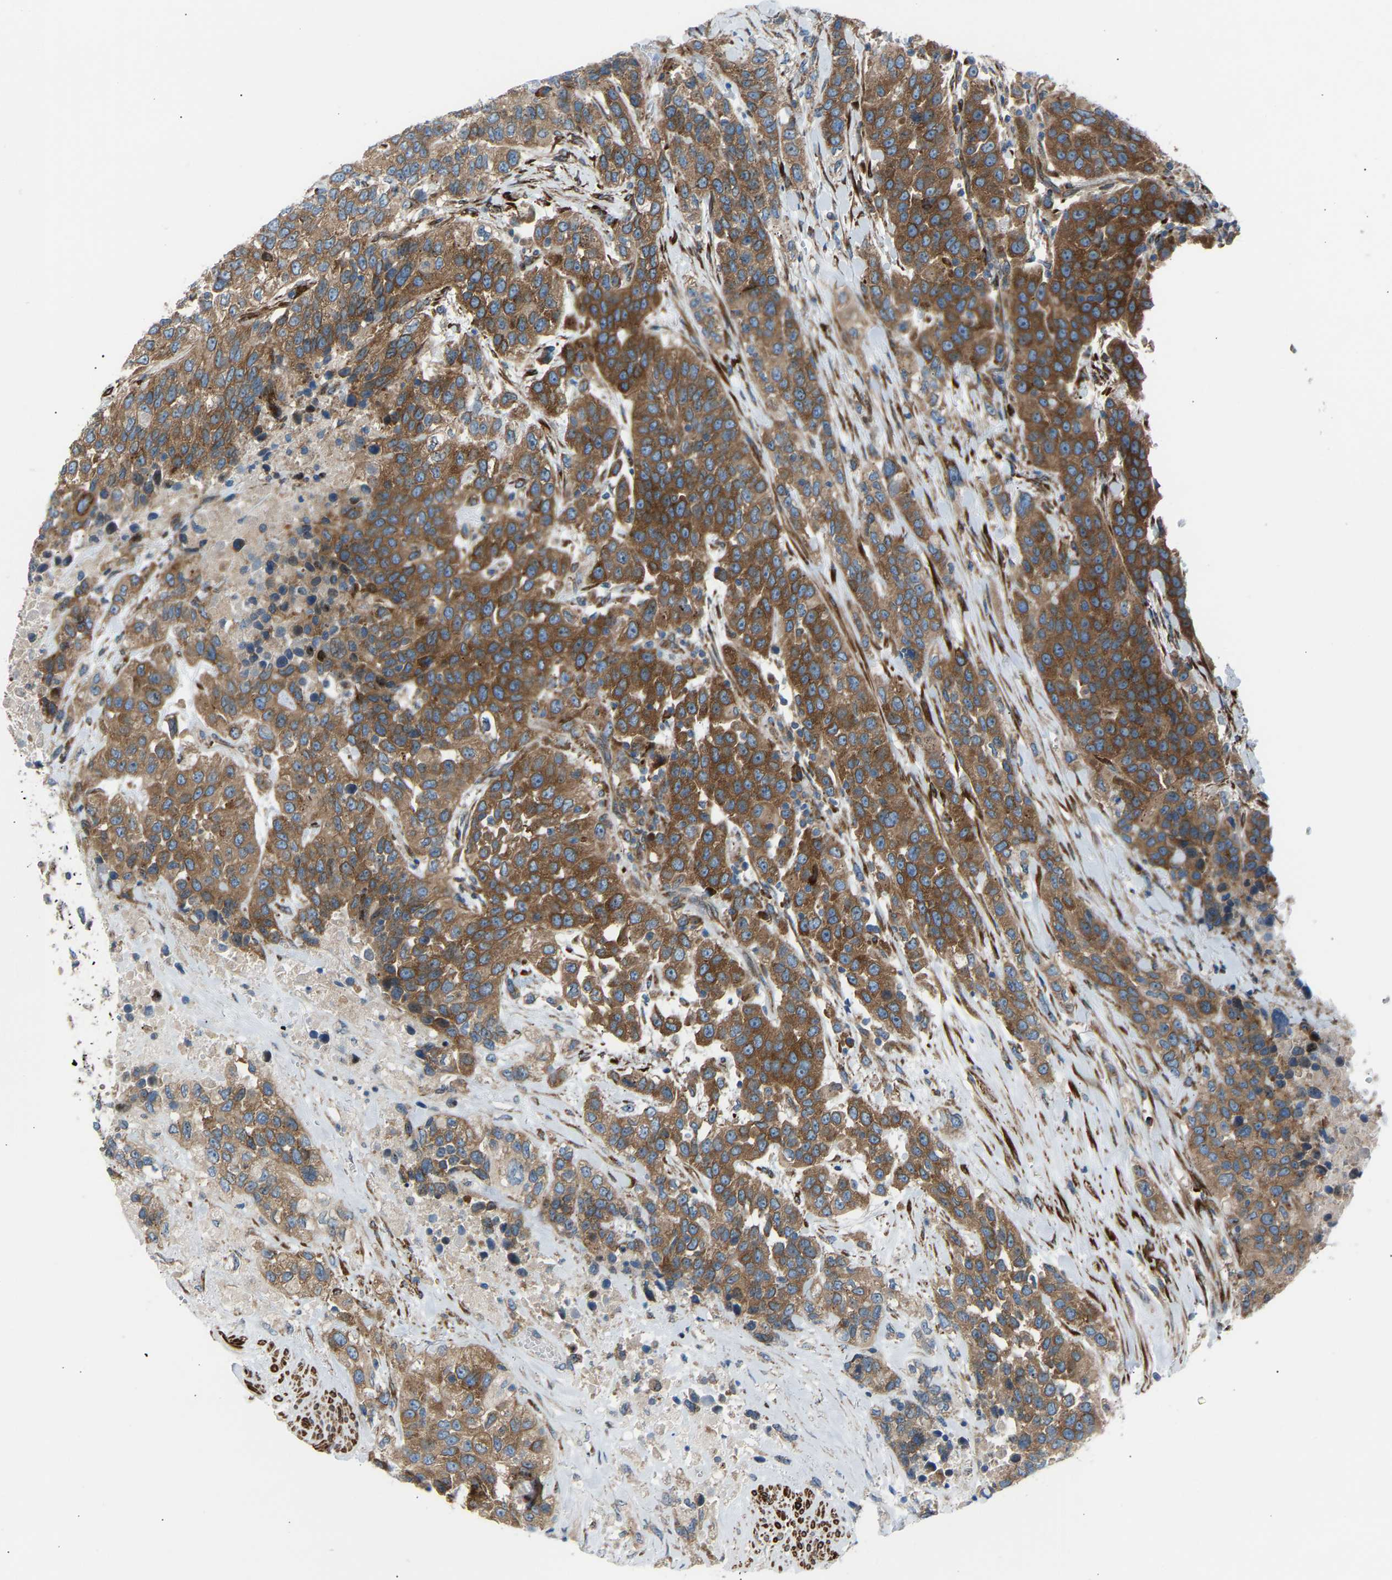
{"staining": {"intensity": "strong", "quantity": ">75%", "location": "cytoplasmic/membranous"}, "tissue": "urothelial cancer", "cell_type": "Tumor cells", "image_type": "cancer", "snomed": [{"axis": "morphology", "description": "Urothelial carcinoma, High grade"}, {"axis": "topography", "description": "Urinary bladder"}], "caption": "DAB immunohistochemical staining of human urothelial carcinoma (high-grade) demonstrates strong cytoplasmic/membranous protein staining in about >75% of tumor cells. The protein of interest is stained brown, and the nuclei are stained in blue (DAB (3,3'-diaminobenzidine) IHC with brightfield microscopy, high magnification).", "gene": "VPS41", "patient": {"sex": "female", "age": 80}}